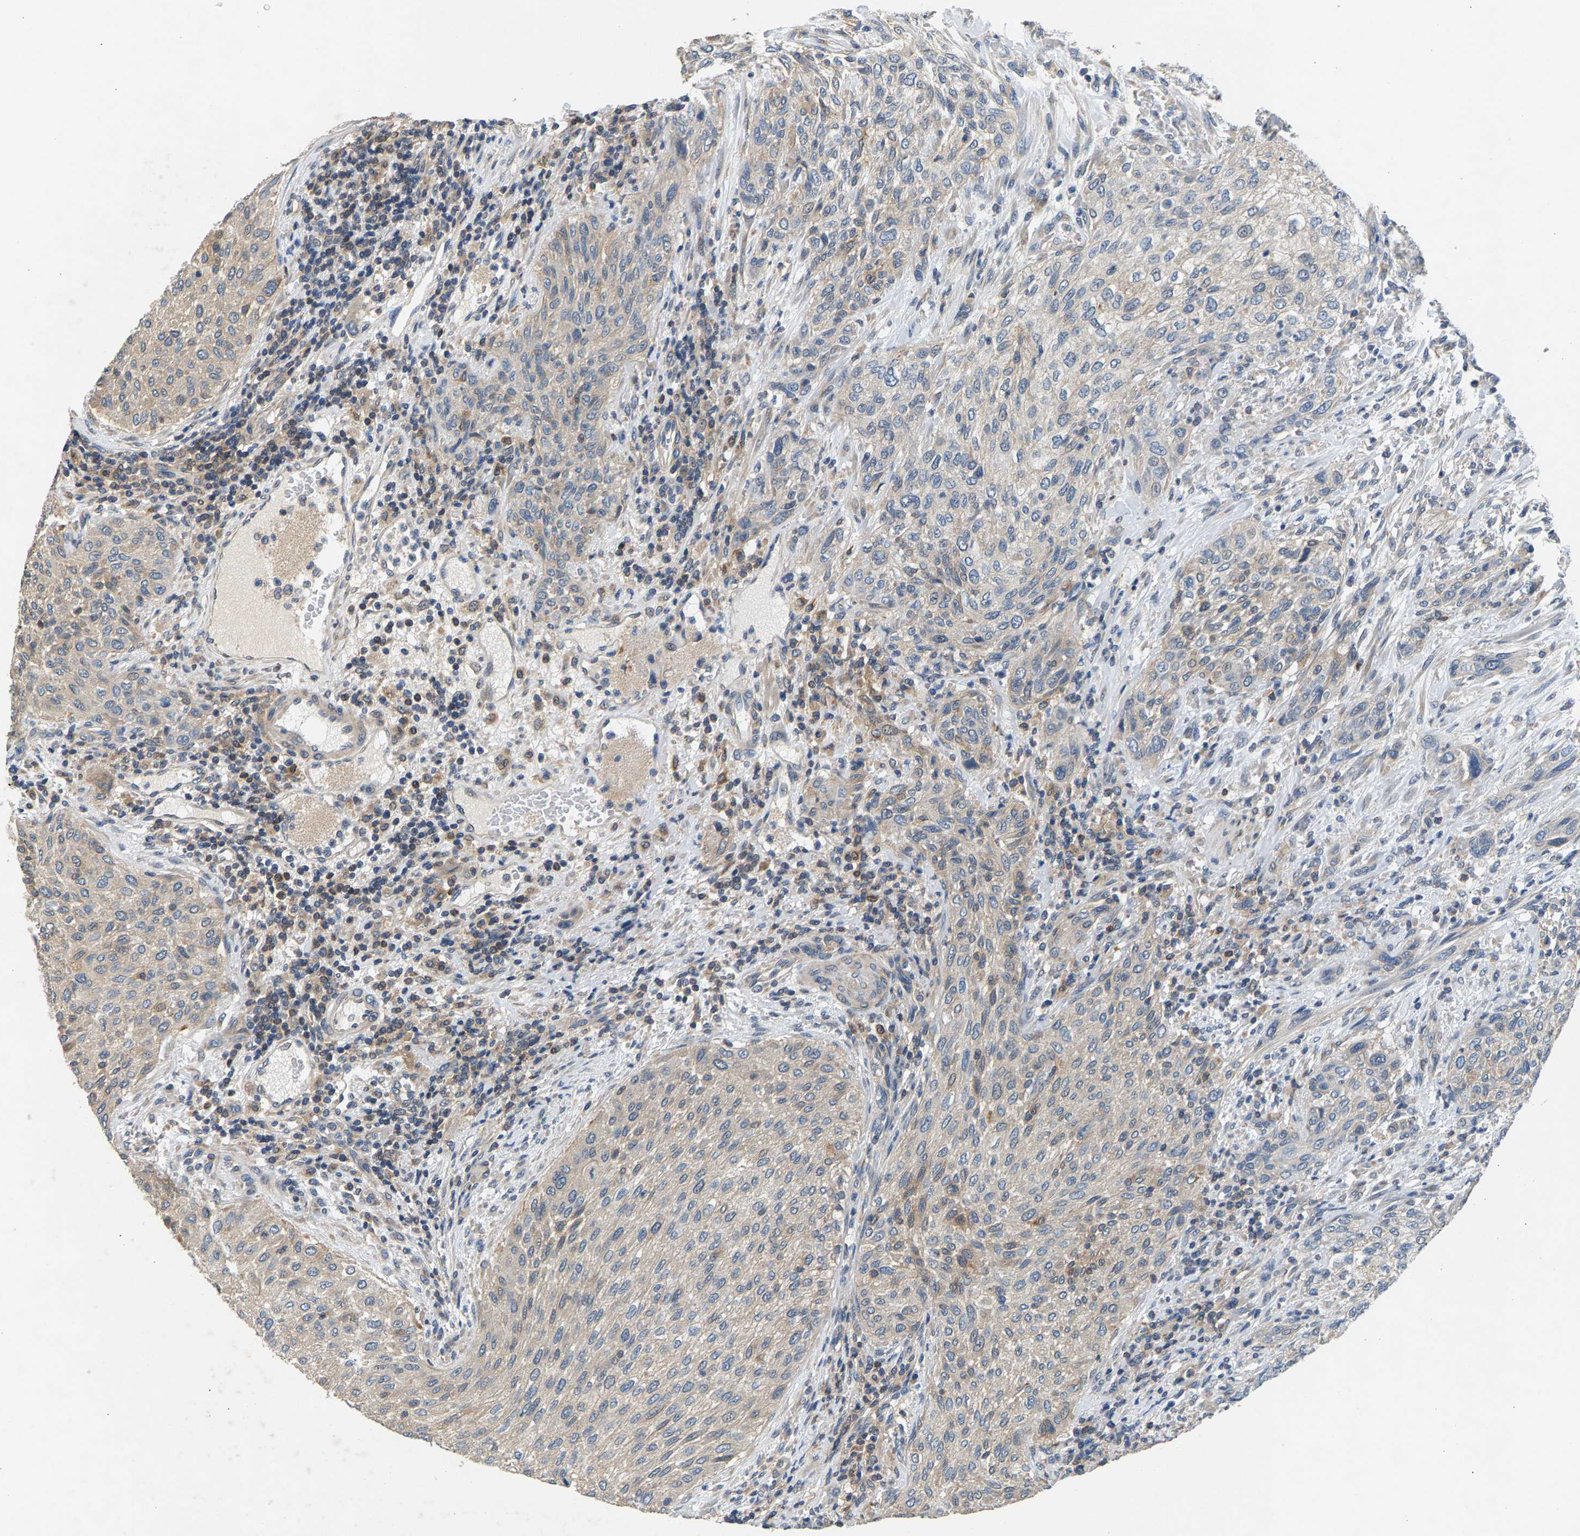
{"staining": {"intensity": "weak", "quantity": "25%-75%", "location": "cytoplasmic/membranous"}, "tissue": "urothelial cancer", "cell_type": "Tumor cells", "image_type": "cancer", "snomed": [{"axis": "morphology", "description": "Urothelial carcinoma, Low grade"}, {"axis": "morphology", "description": "Urothelial carcinoma, High grade"}, {"axis": "topography", "description": "Urinary bladder"}], "caption": "Immunohistochemical staining of low-grade urothelial carcinoma shows low levels of weak cytoplasmic/membranous protein staining in approximately 25%-75% of tumor cells.", "gene": "NT5C", "patient": {"sex": "male", "age": 35}}